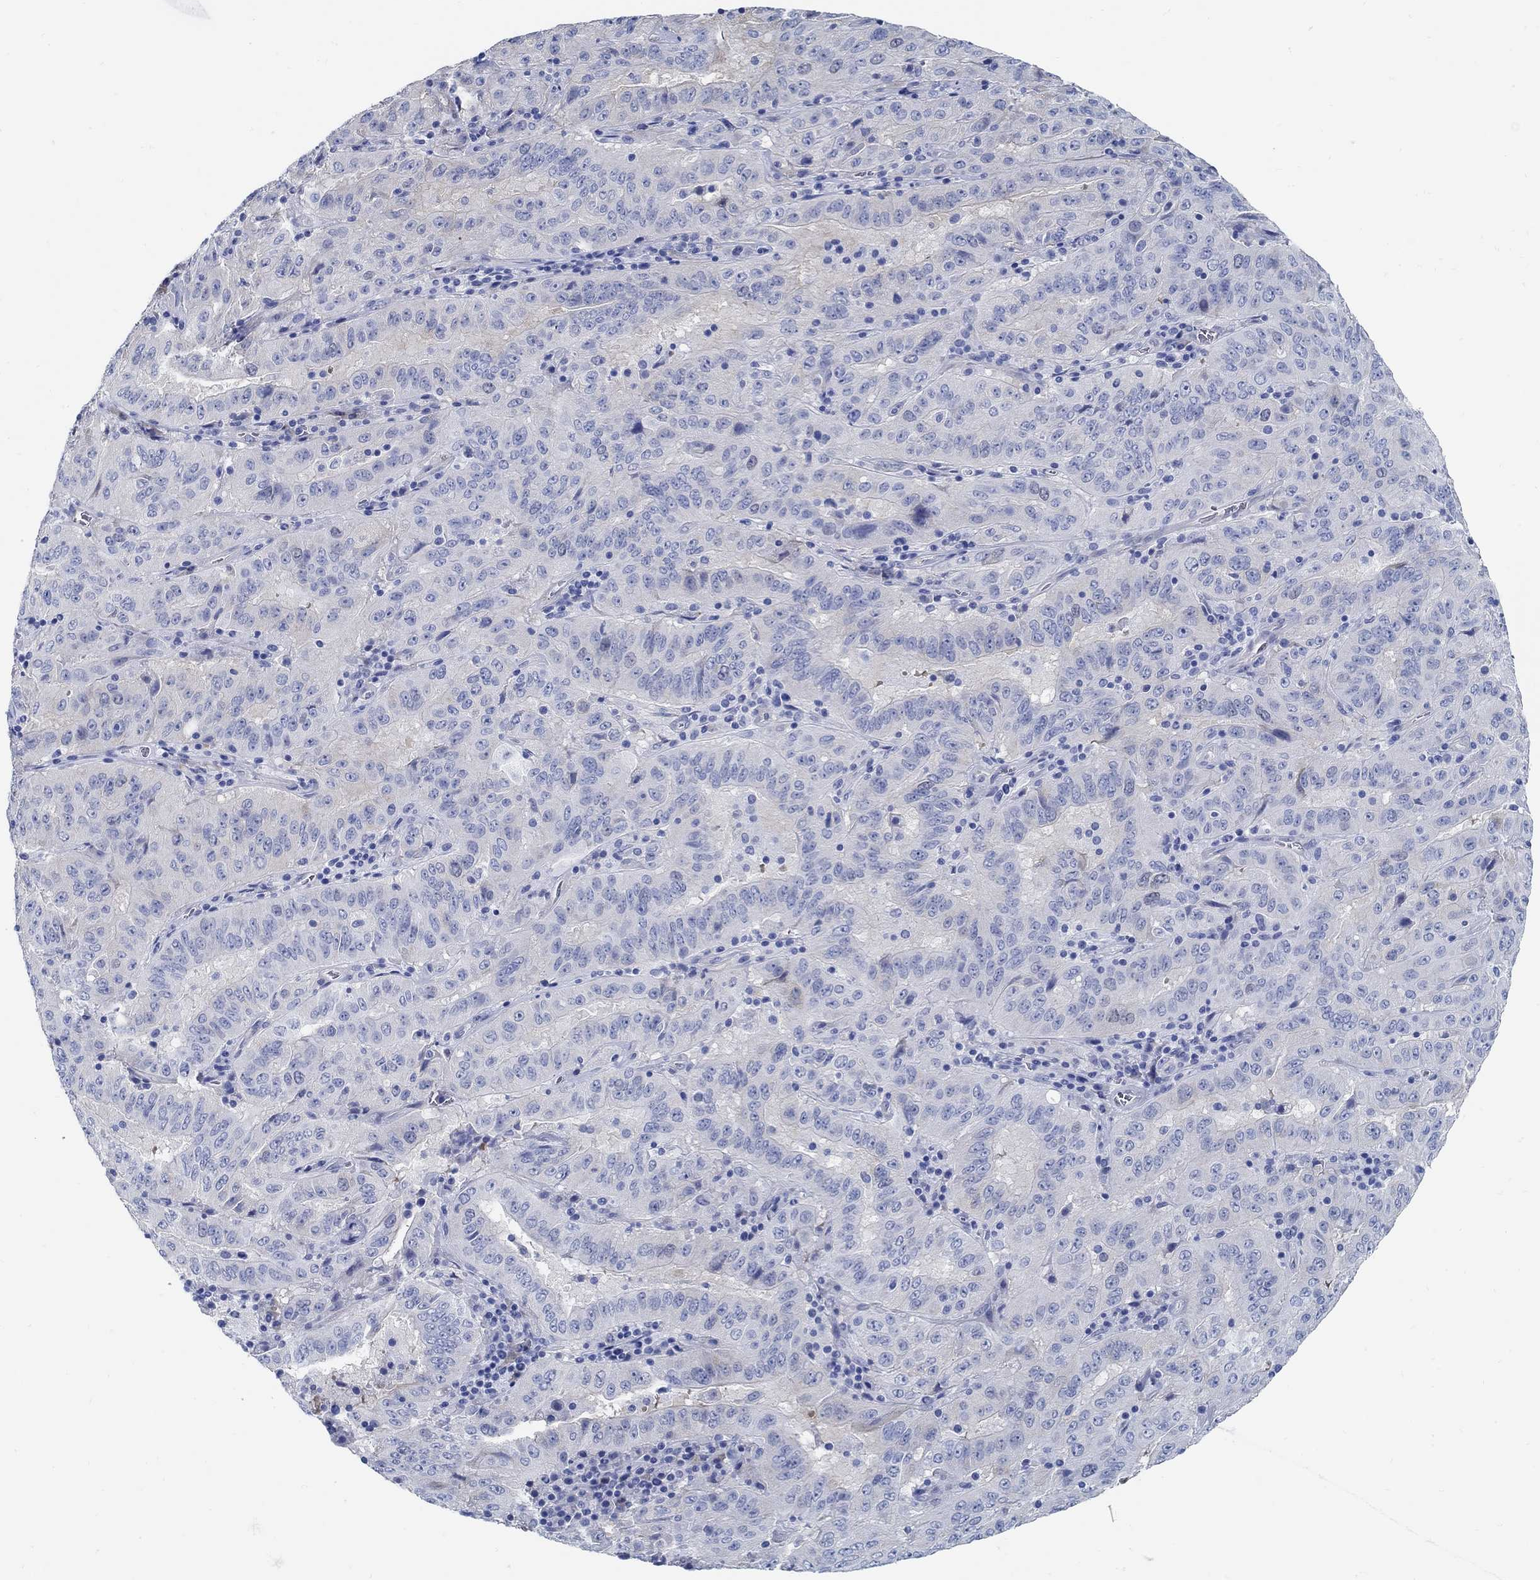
{"staining": {"intensity": "negative", "quantity": "none", "location": "none"}, "tissue": "pancreatic cancer", "cell_type": "Tumor cells", "image_type": "cancer", "snomed": [{"axis": "morphology", "description": "Adenocarcinoma, NOS"}, {"axis": "topography", "description": "Pancreas"}], "caption": "Immunohistochemistry histopathology image of human pancreatic cancer stained for a protein (brown), which demonstrates no expression in tumor cells.", "gene": "C15orf39", "patient": {"sex": "male", "age": 63}}